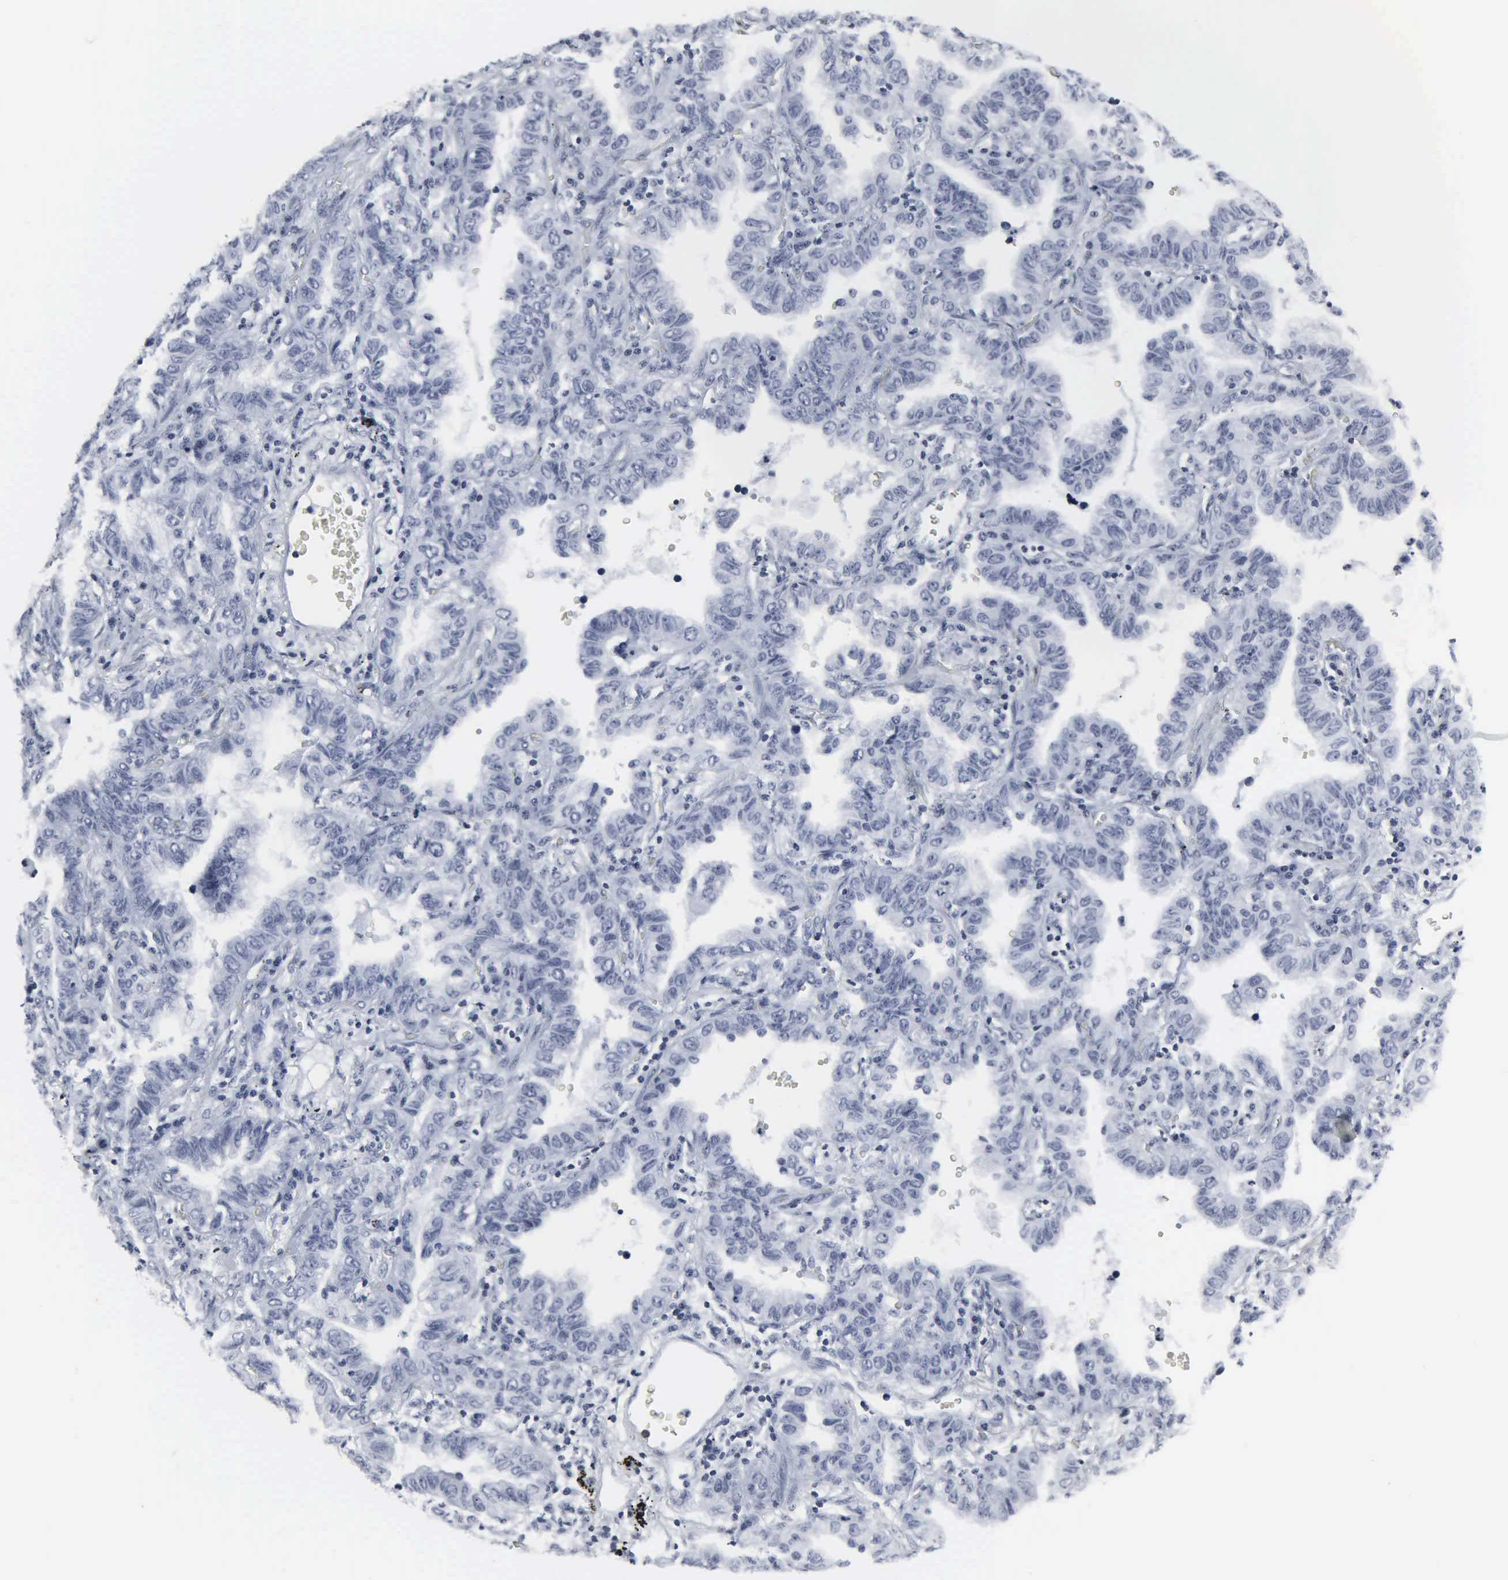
{"staining": {"intensity": "negative", "quantity": "none", "location": "none"}, "tissue": "lung cancer", "cell_type": "Tumor cells", "image_type": "cancer", "snomed": [{"axis": "morphology", "description": "Adenocarcinoma, NOS"}, {"axis": "topography", "description": "Lung"}], "caption": "This photomicrograph is of lung cancer stained with IHC to label a protein in brown with the nuclei are counter-stained blue. There is no expression in tumor cells.", "gene": "DGCR2", "patient": {"sex": "female", "age": 50}}